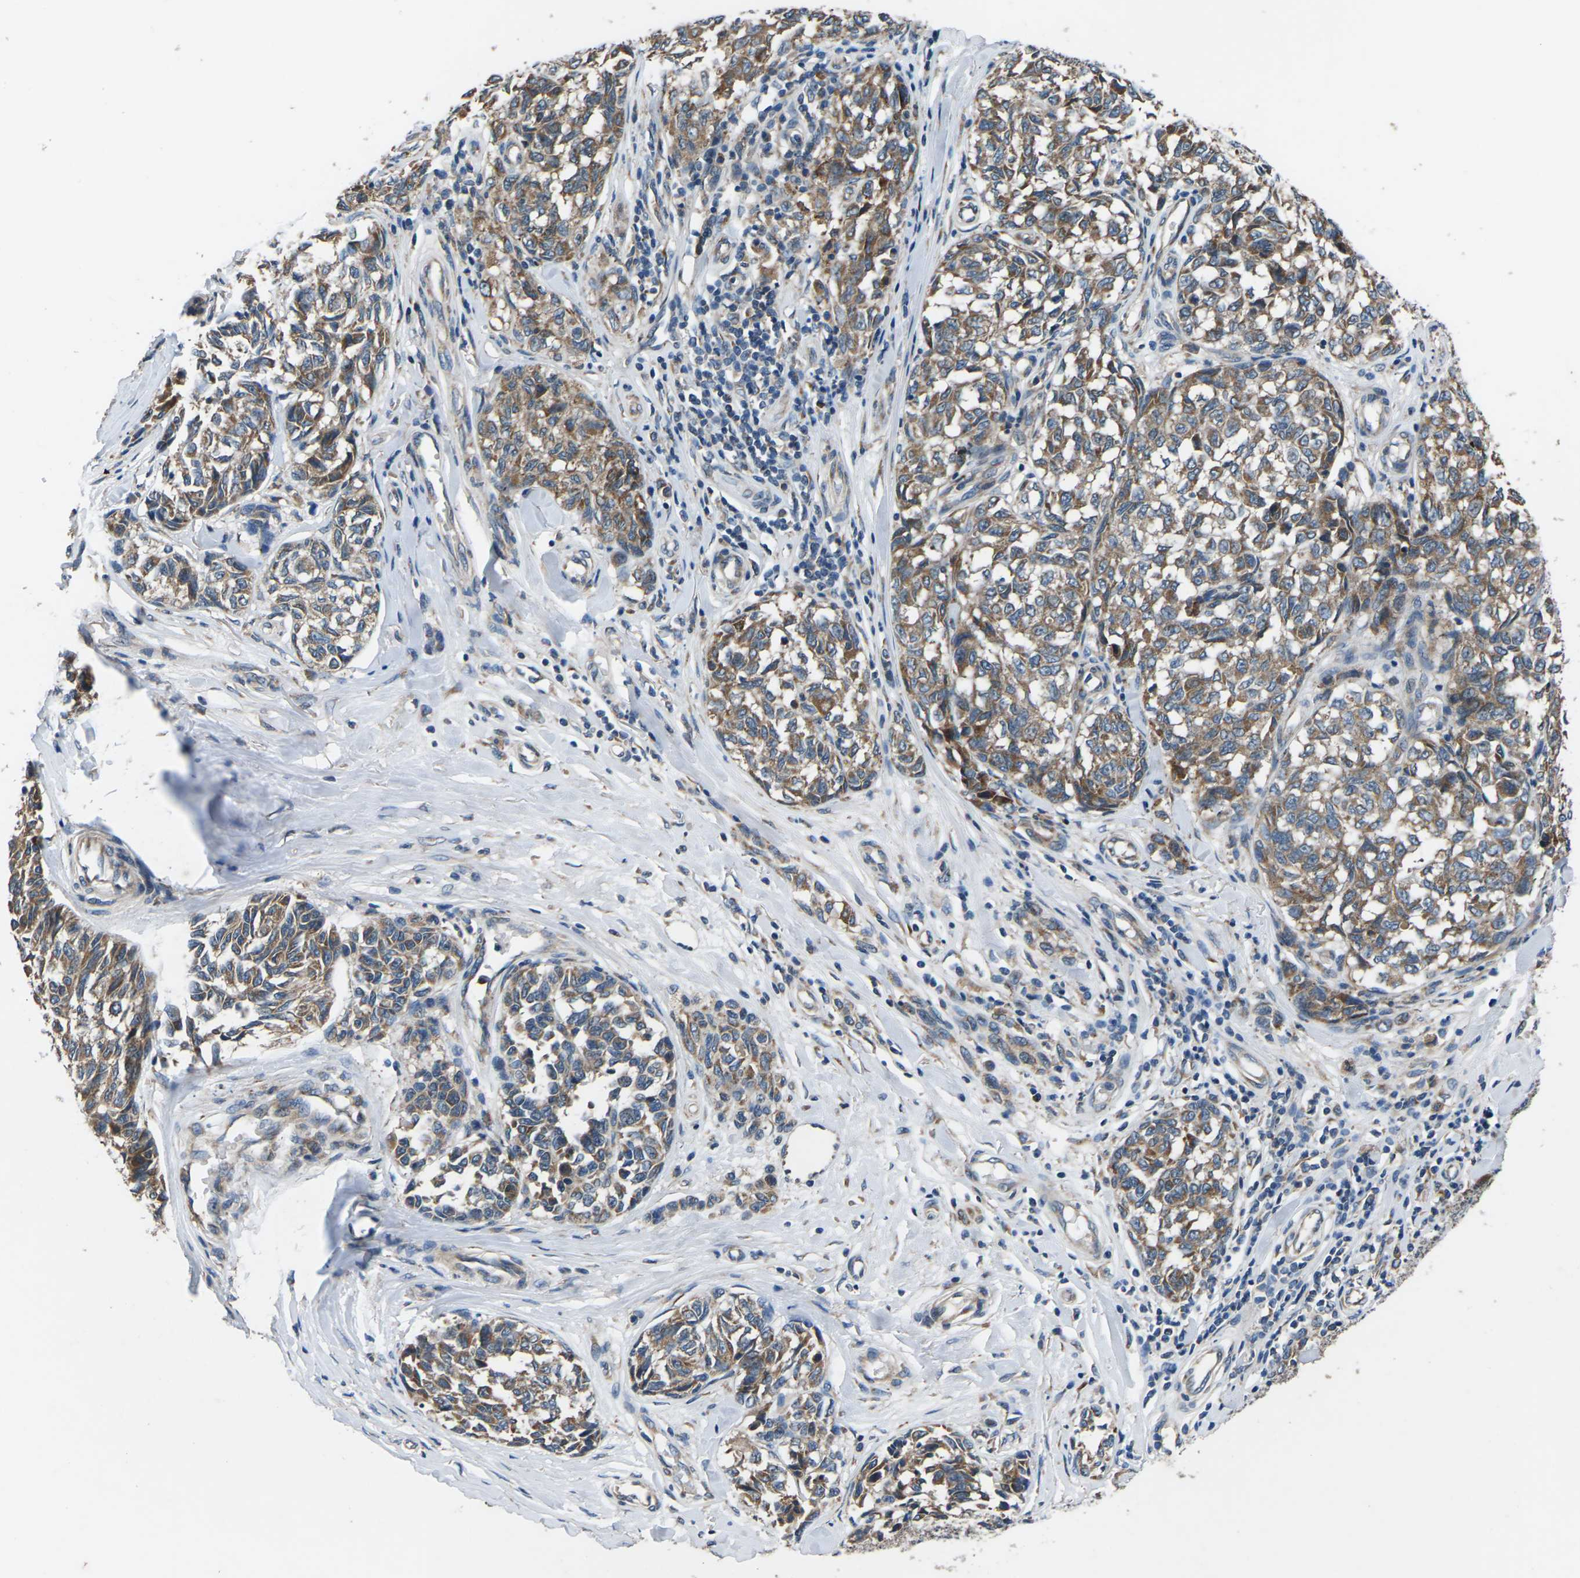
{"staining": {"intensity": "moderate", "quantity": ">75%", "location": "cytoplasmic/membranous"}, "tissue": "melanoma", "cell_type": "Tumor cells", "image_type": "cancer", "snomed": [{"axis": "morphology", "description": "Malignant melanoma, NOS"}, {"axis": "topography", "description": "Skin"}], "caption": "The immunohistochemical stain labels moderate cytoplasmic/membranous staining in tumor cells of melanoma tissue.", "gene": "GABRP", "patient": {"sex": "female", "age": 64}}